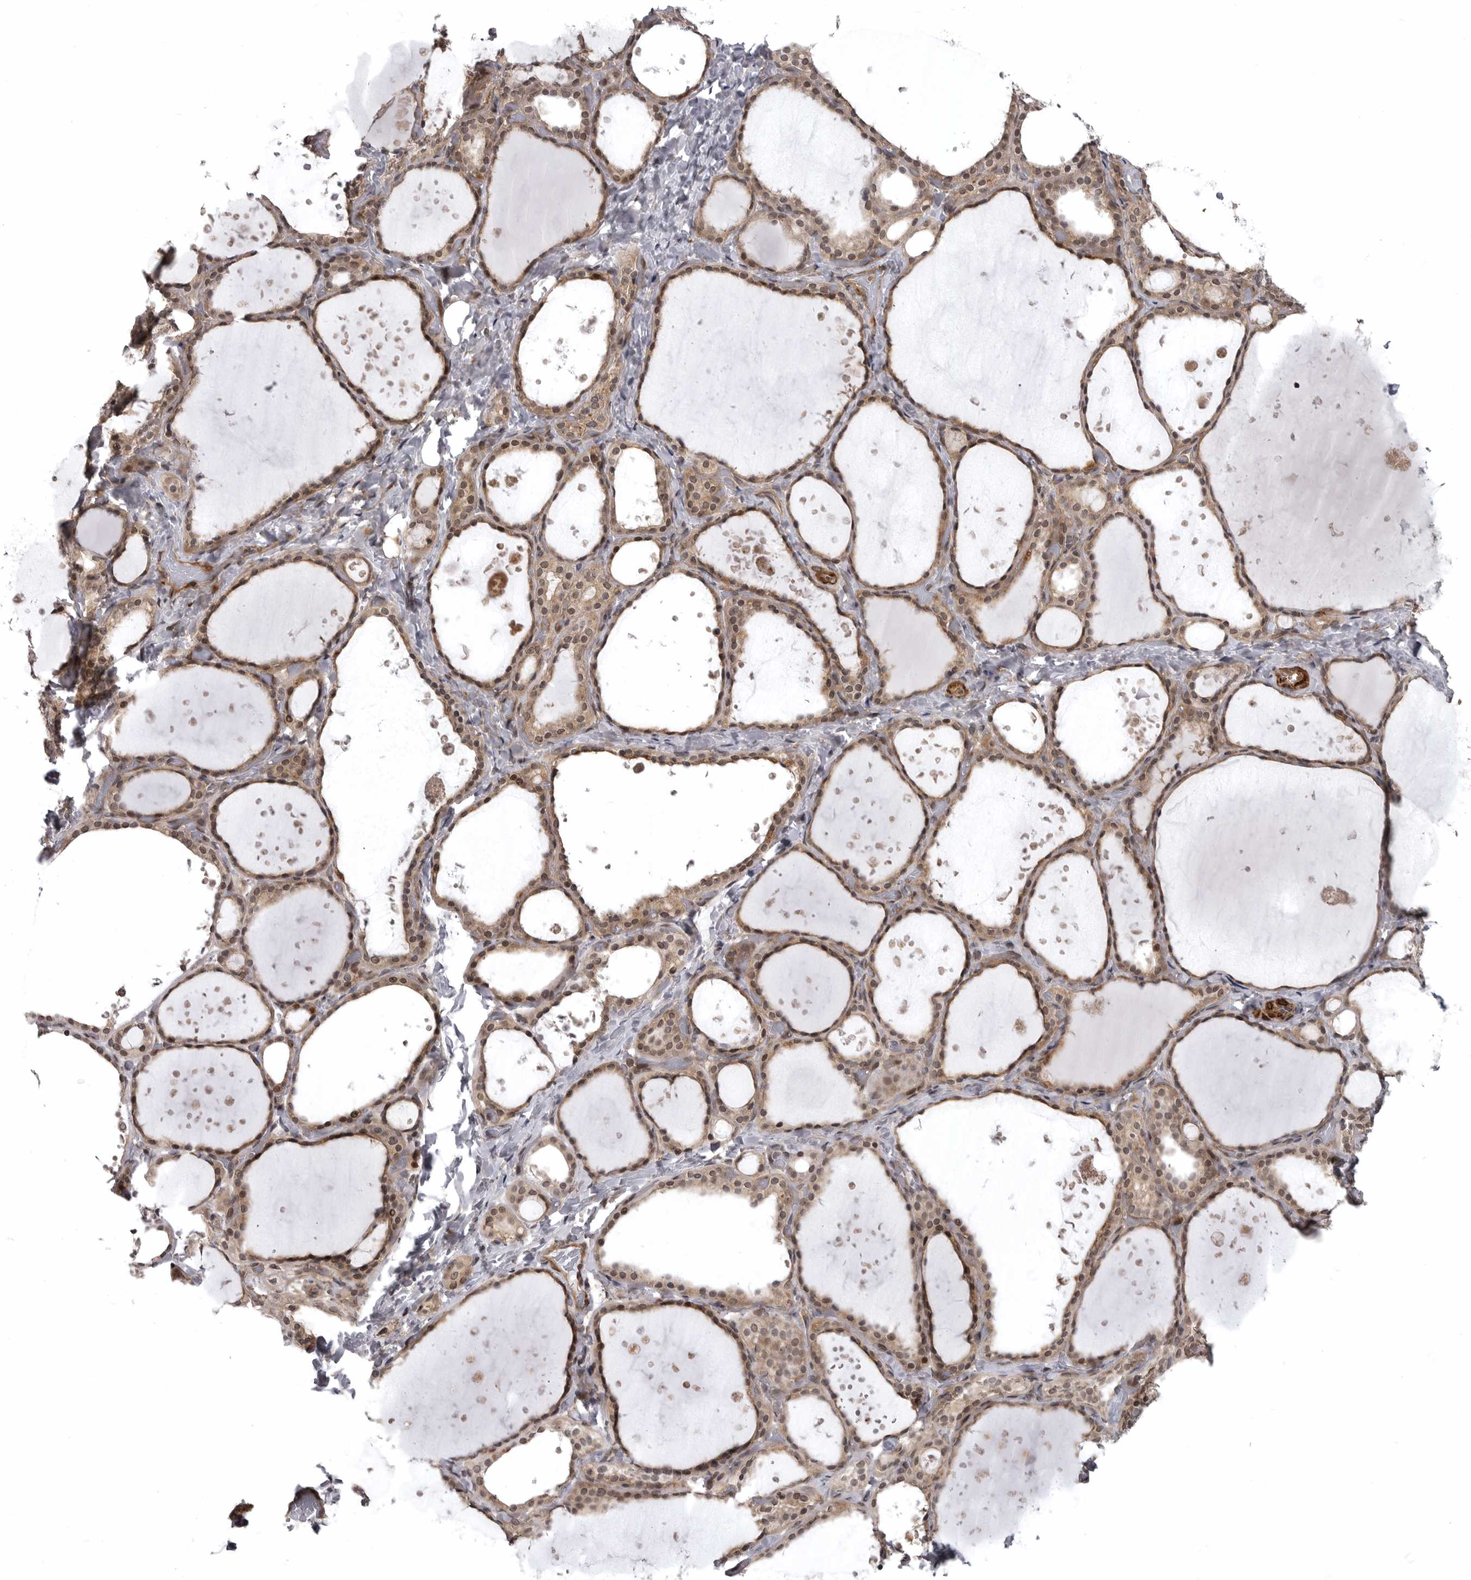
{"staining": {"intensity": "moderate", "quantity": ">75%", "location": "cytoplasmic/membranous,nuclear"}, "tissue": "thyroid gland", "cell_type": "Glandular cells", "image_type": "normal", "snomed": [{"axis": "morphology", "description": "Normal tissue, NOS"}, {"axis": "topography", "description": "Thyroid gland"}], "caption": "Brown immunohistochemical staining in benign human thyroid gland displays moderate cytoplasmic/membranous,nuclear expression in about >75% of glandular cells. Nuclei are stained in blue.", "gene": "SNX16", "patient": {"sex": "female", "age": 44}}